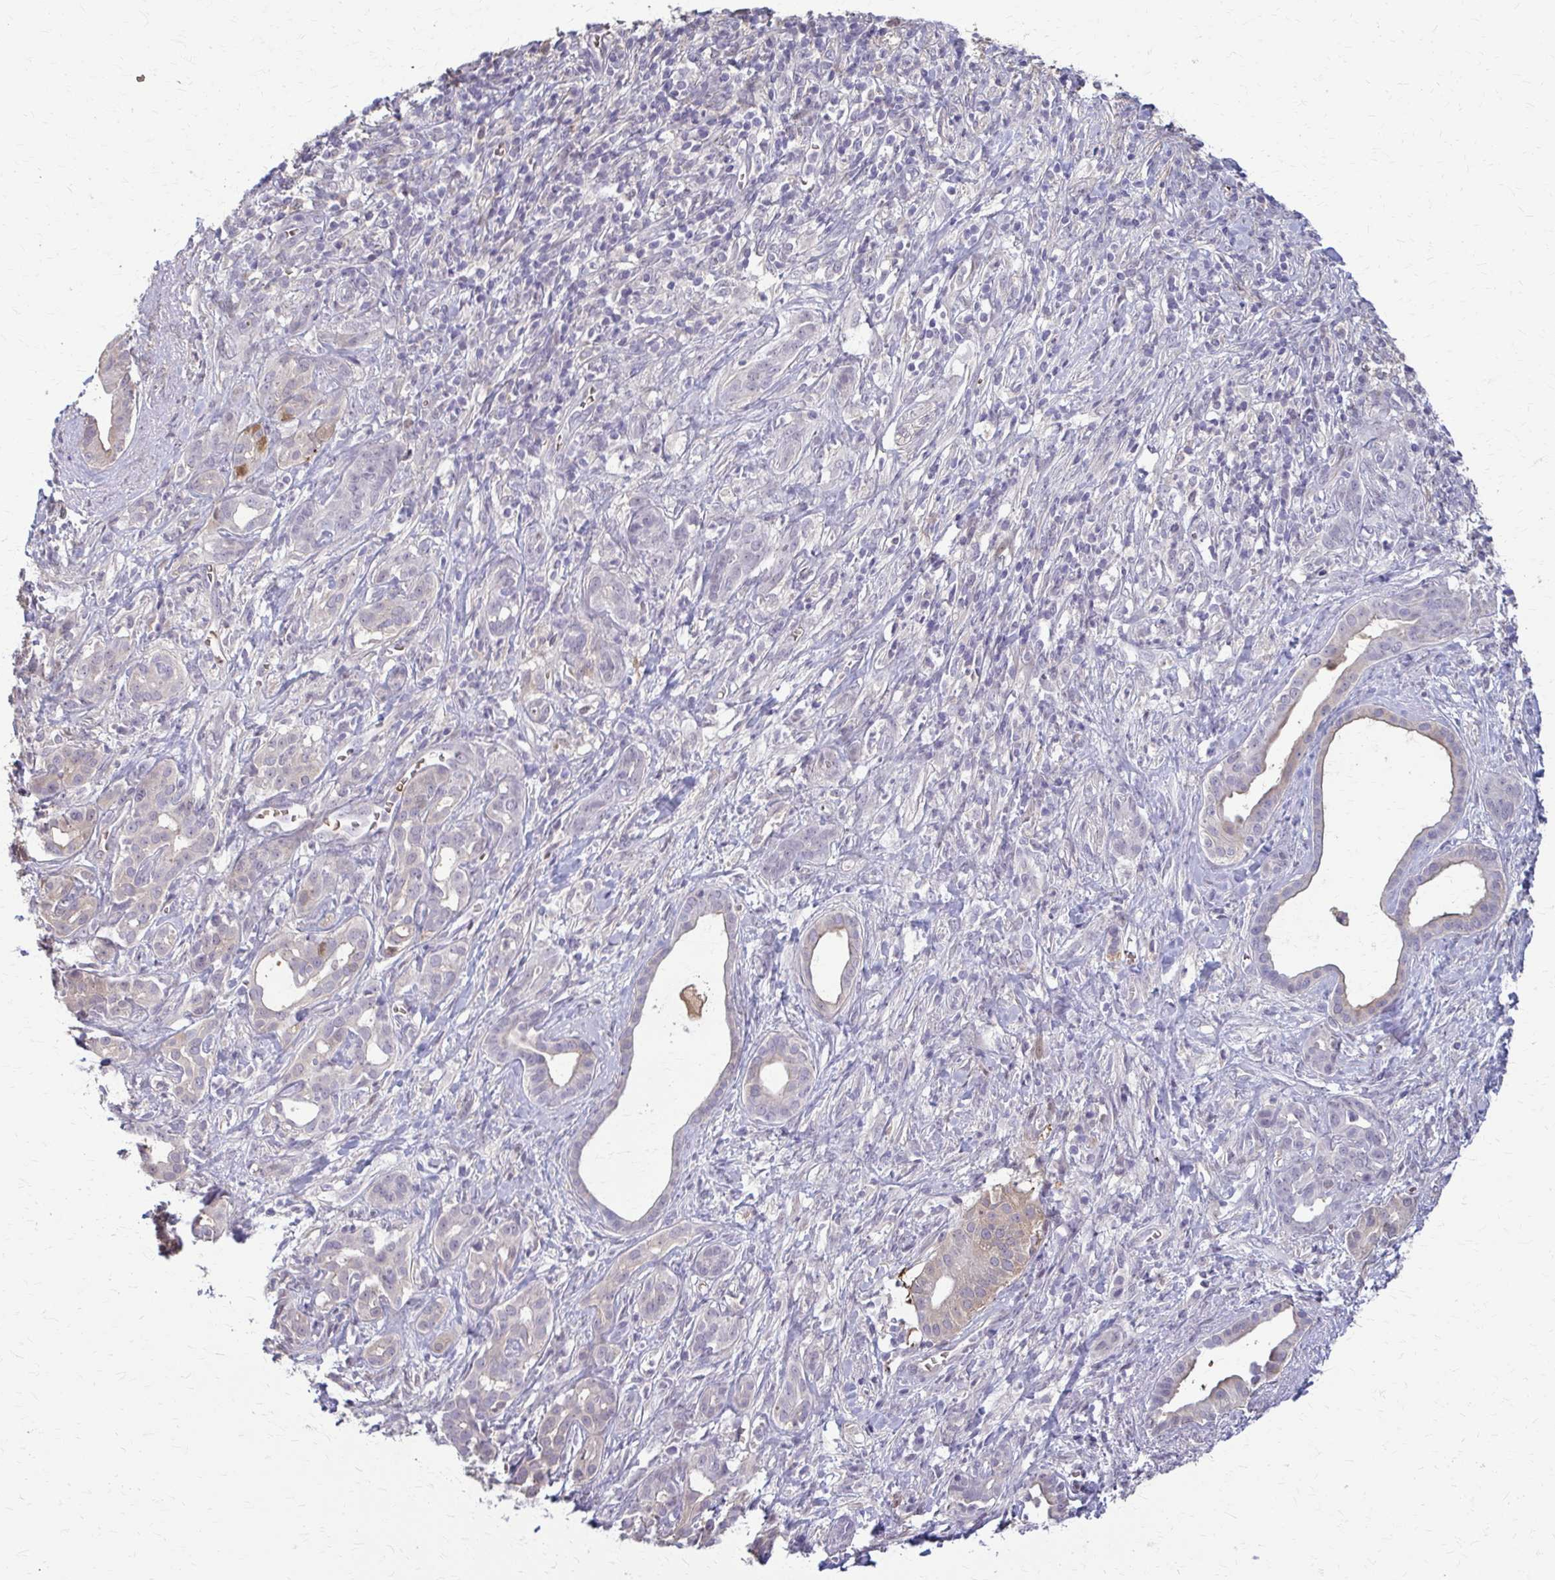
{"staining": {"intensity": "weak", "quantity": "<25%", "location": "cytoplasmic/membranous"}, "tissue": "pancreatic cancer", "cell_type": "Tumor cells", "image_type": "cancer", "snomed": [{"axis": "morphology", "description": "Adenocarcinoma, NOS"}, {"axis": "topography", "description": "Pancreas"}], "caption": "IHC image of neoplastic tissue: human pancreatic cancer stained with DAB reveals no significant protein expression in tumor cells. The staining was performed using DAB to visualize the protein expression in brown, while the nuclei were stained in blue with hematoxylin (Magnification: 20x).", "gene": "ZNF34", "patient": {"sex": "male", "age": 61}}